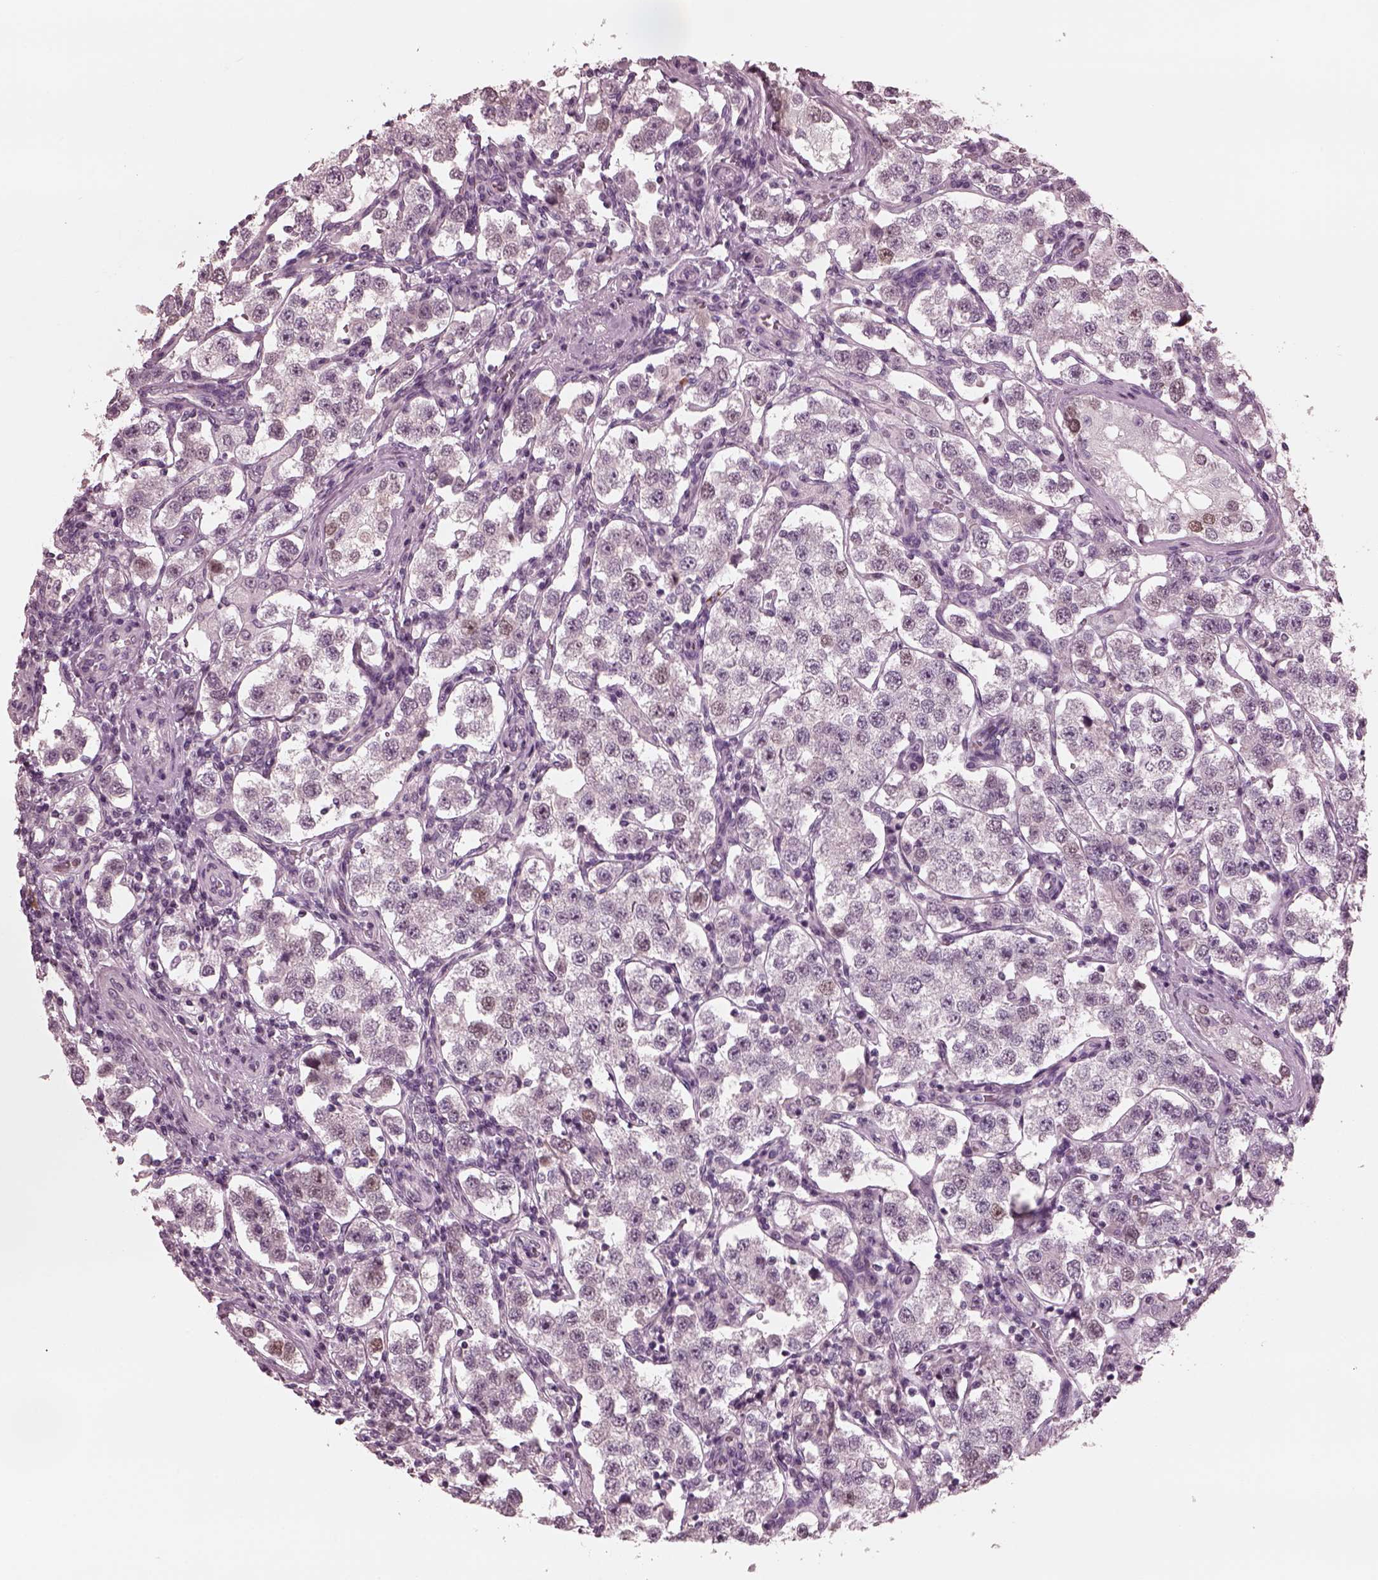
{"staining": {"intensity": "moderate", "quantity": "<25%", "location": "cytoplasmic/membranous,nuclear"}, "tissue": "testis cancer", "cell_type": "Tumor cells", "image_type": "cancer", "snomed": [{"axis": "morphology", "description": "Seminoma, NOS"}, {"axis": "topography", "description": "Testis"}], "caption": "This photomicrograph reveals seminoma (testis) stained with IHC to label a protein in brown. The cytoplasmic/membranous and nuclear of tumor cells show moderate positivity for the protein. Nuclei are counter-stained blue.", "gene": "YY2", "patient": {"sex": "male", "age": 37}}